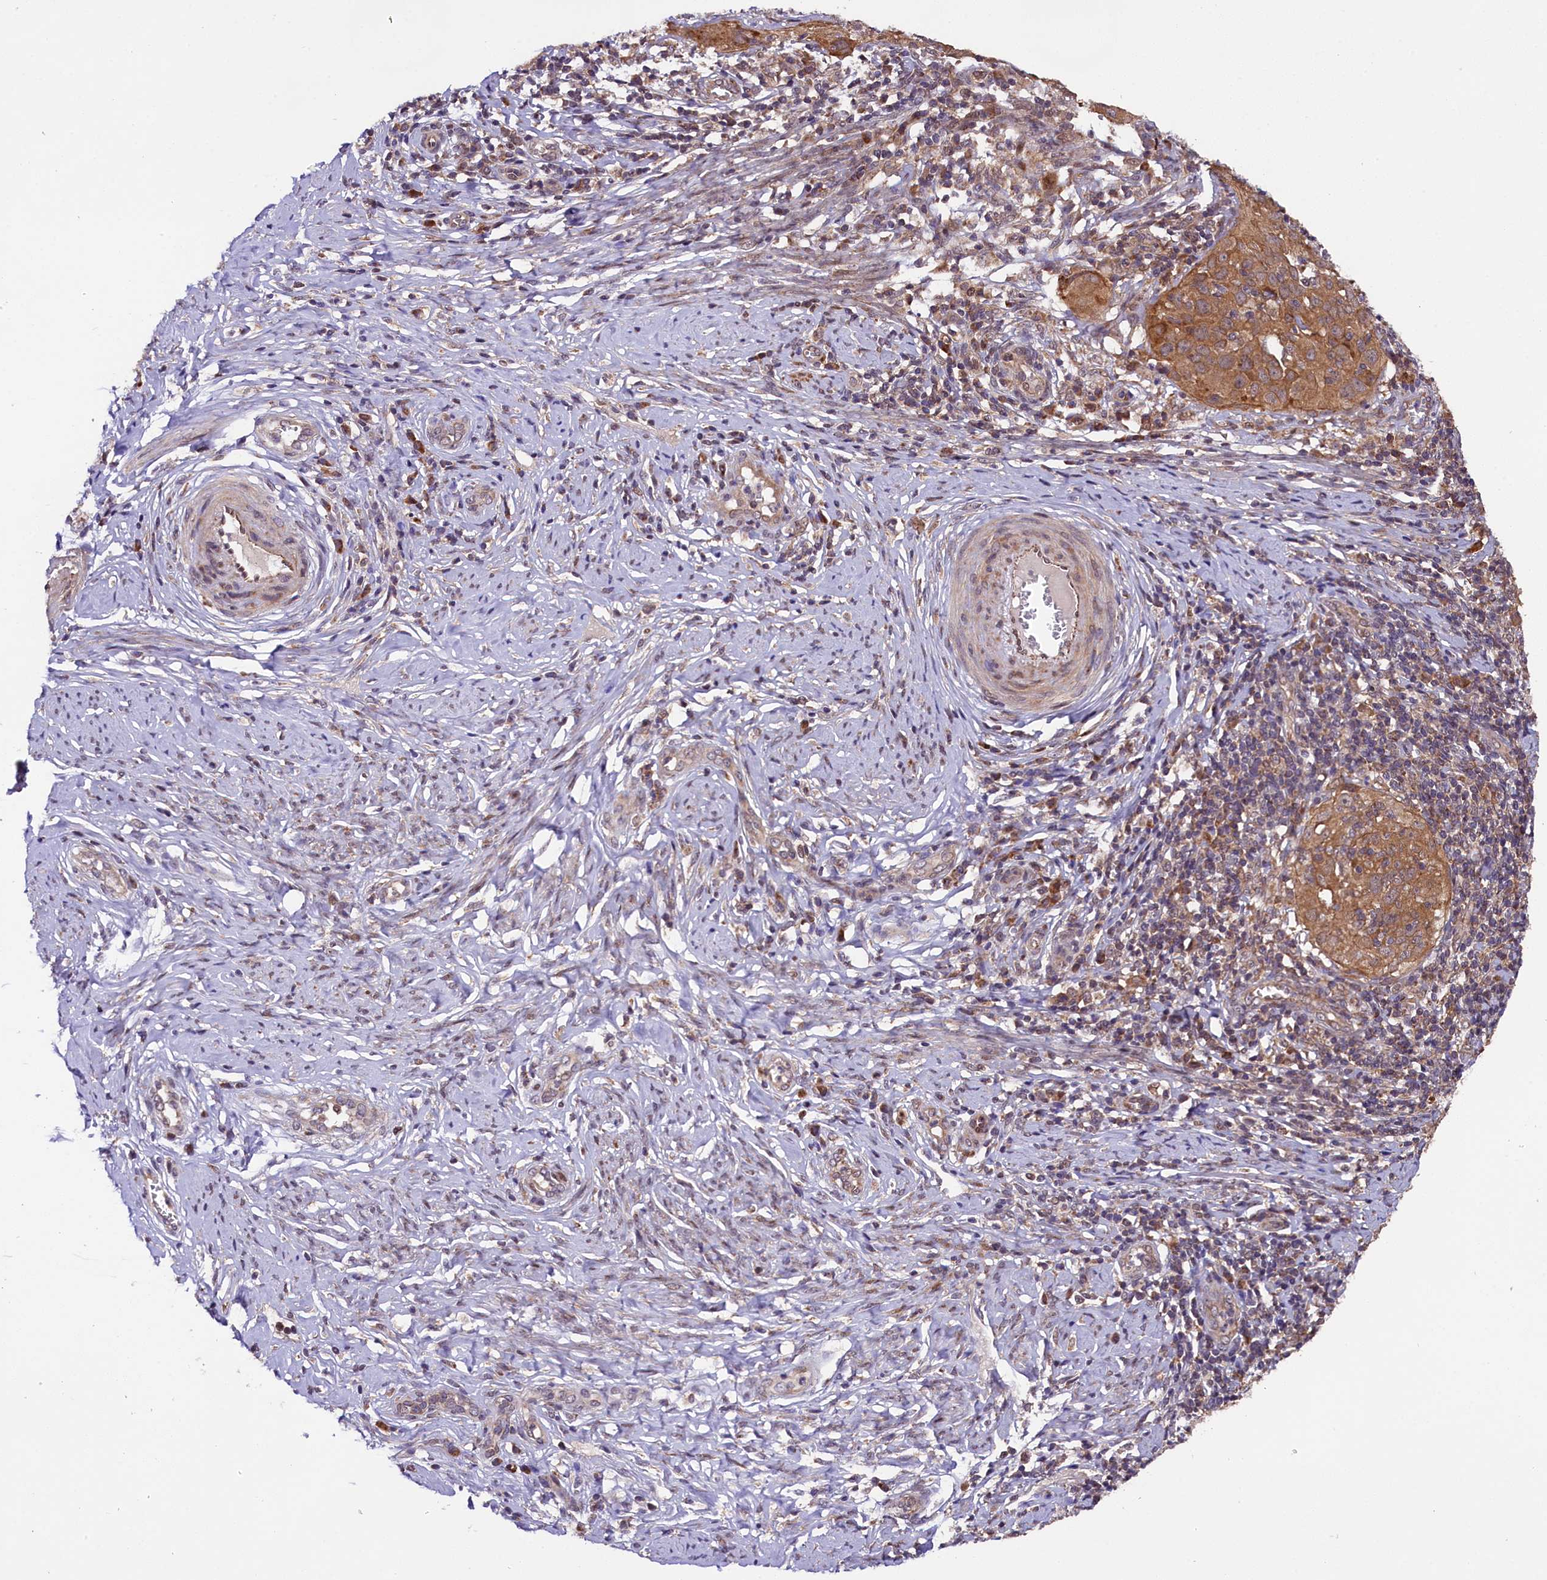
{"staining": {"intensity": "moderate", "quantity": ">75%", "location": "cytoplasmic/membranous"}, "tissue": "cervical cancer", "cell_type": "Tumor cells", "image_type": "cancer", "snomed": [{"axis": "morphology", "description": "Normal tissue, NOS"}, {"axis": "morphology", "description": "Squamous cell carcinoma, NOS"}, {"axis": "topography", "description": "Cervix"}], "caption": "Brown immunohistochemical staining in human cervical cancer demonstrates moderate cytoplasmic/membranous expression in approximately >75% of tumor cells. (Brightfield microscopy of DAB IHC at high magnification).", "gene": "DOHH", "patient": {"sex": "female", "age": 31}}